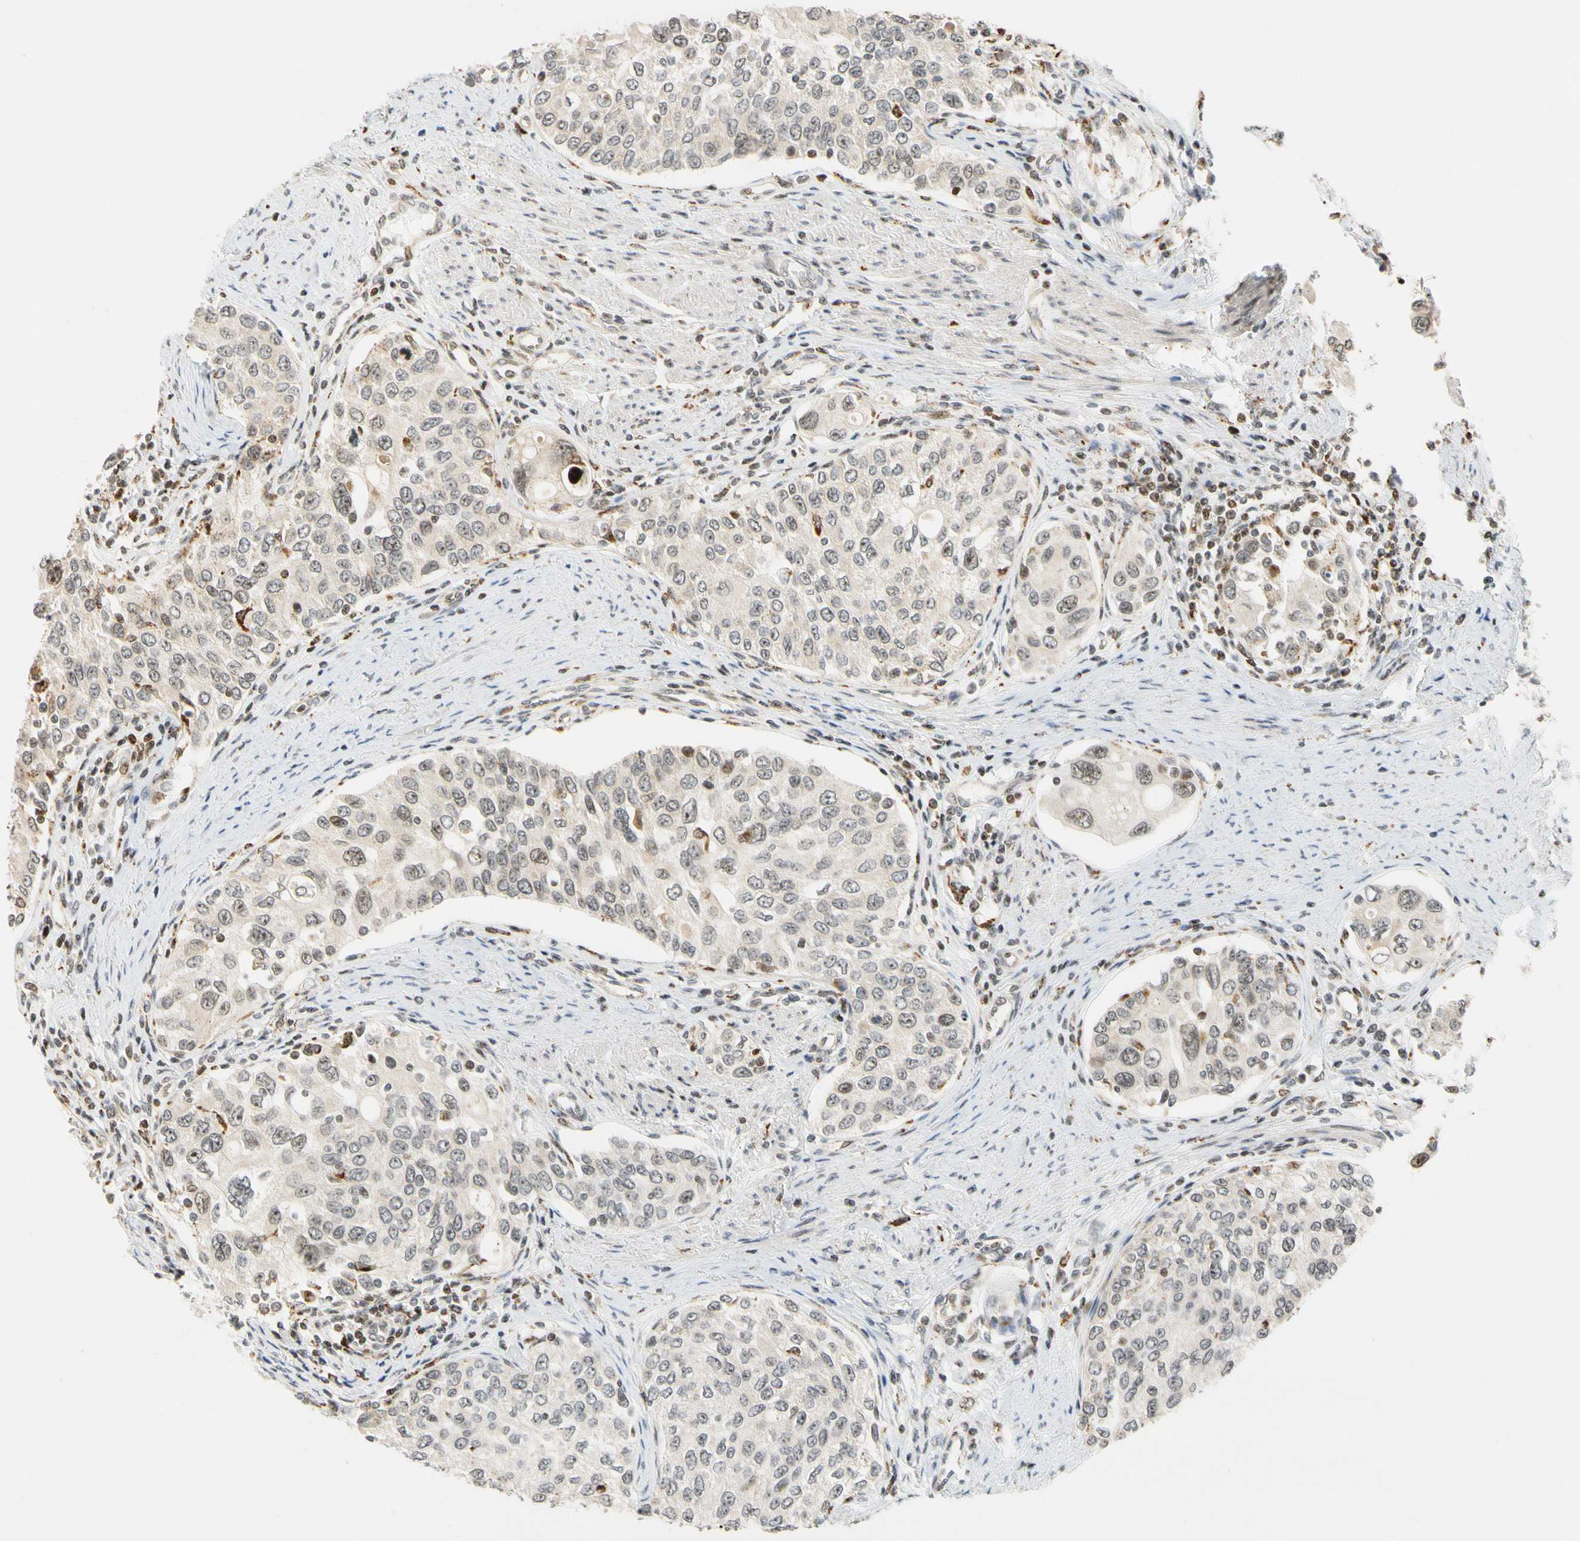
{"staining": {"intensity": "weak", "quantity": "<25%", "location": "cytoplasmic/membranous"}, "tissue": "urothelial cancer", "cell_type": "Tumor cells", "image_type": "cancer", "snomed": [{"axis": "morphology", "description": "Urothelial carcinoma, High grade"}, {"axis": "topography", "description": "Urinary bladder"}], "caption": "A histopathology image of urothelial carcinoma (high-grade) stained for a protein shows no brown staining in tumor cells. Brightfield microscopy of immunohistochemistry (IHC) stained with DAB (brown) and hematoxylin (blue), captured at high magnification.", "gene": "CDK7", "patient": {"sex": "female", "age": 56}}